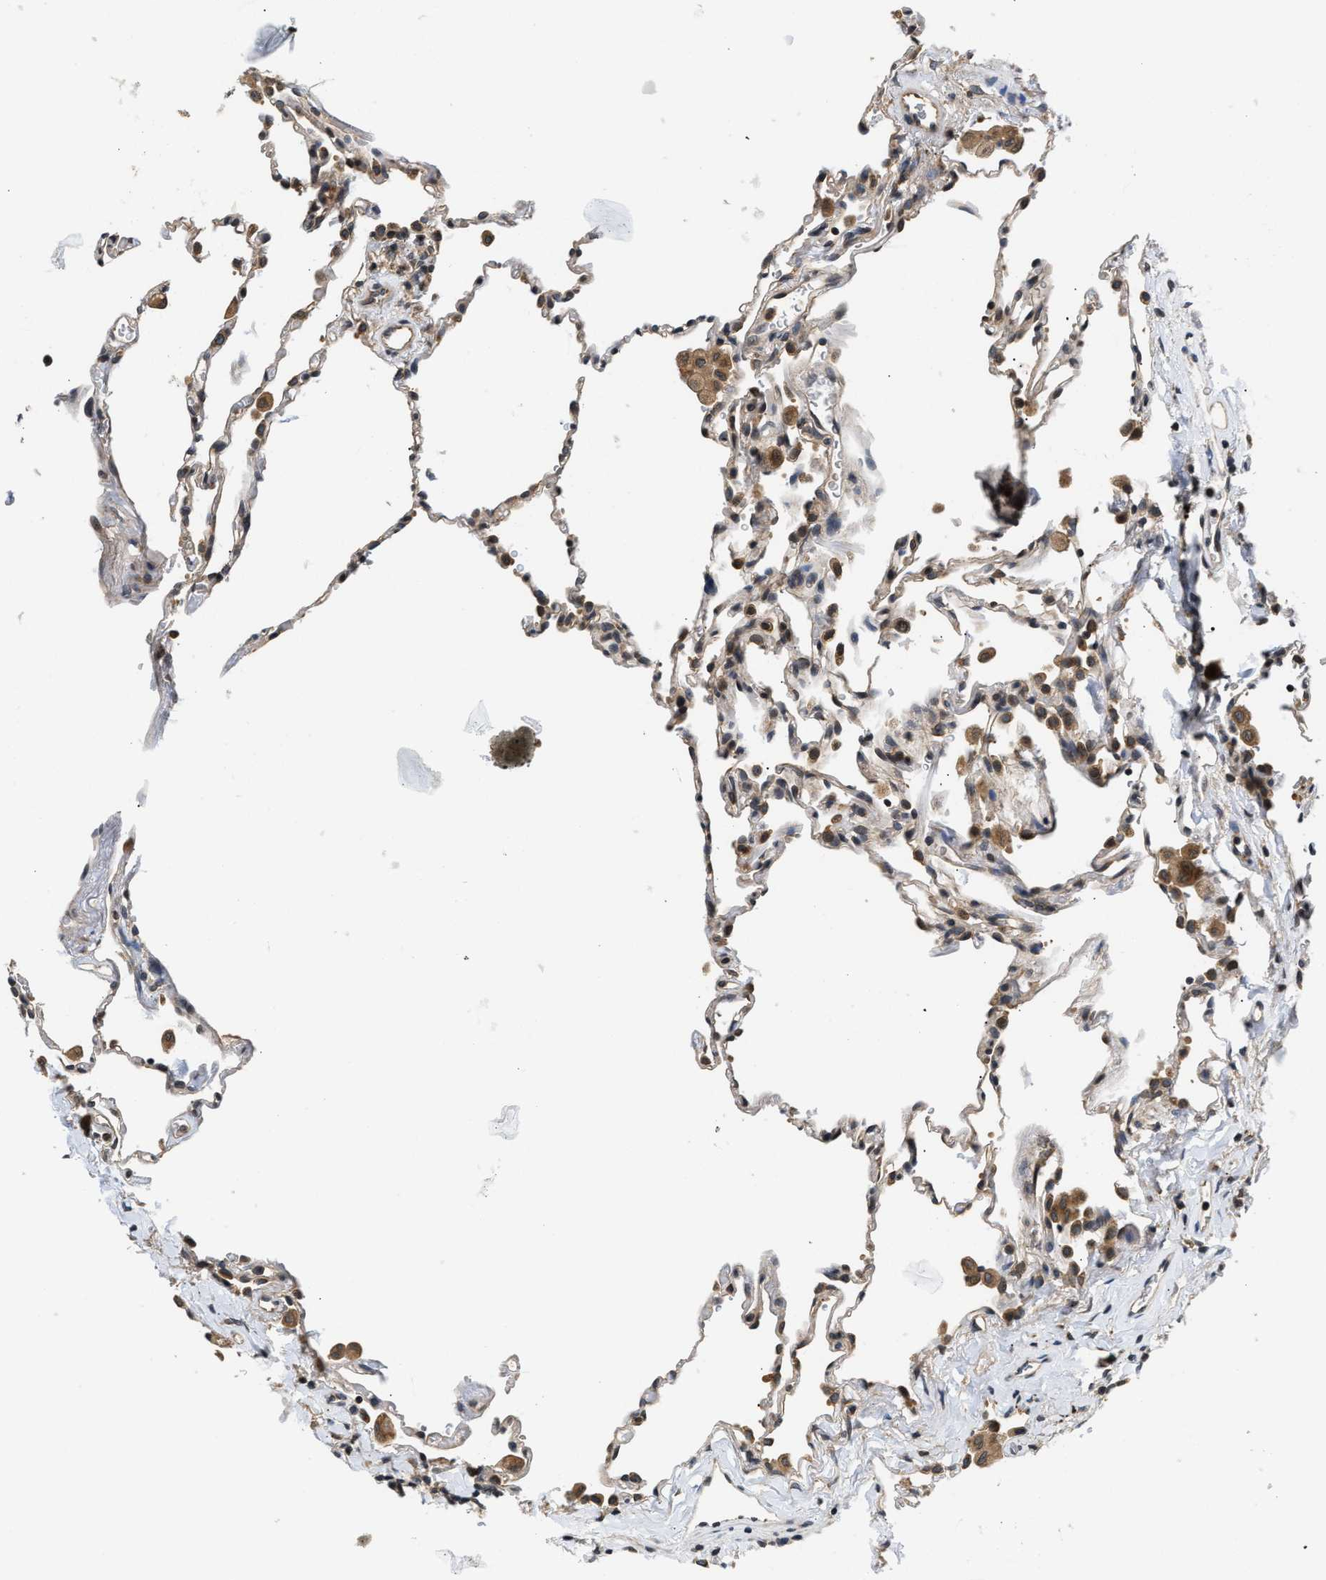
{"staining": {"intensity": "moderate", "quantity": "25%-75%", "location": "cytoplasmic/membranous,nuclear"}, "tissue": "lung", "cell_type": "Alveolar cells", "image_type": "normal", "snomed": [{"axis": "morphology", "description": "Normal tissue, NOS"}, {"axis": "topography", "description": "Lung"}], "caption": "IHC of benign lung demonstrates medium levels of moderate cytoplasmic/membranous,nuclear expression in about 25%-75% of alveolar cells.", "gene": "RAB29", "patient": {"sex": "male", "age": 59}}